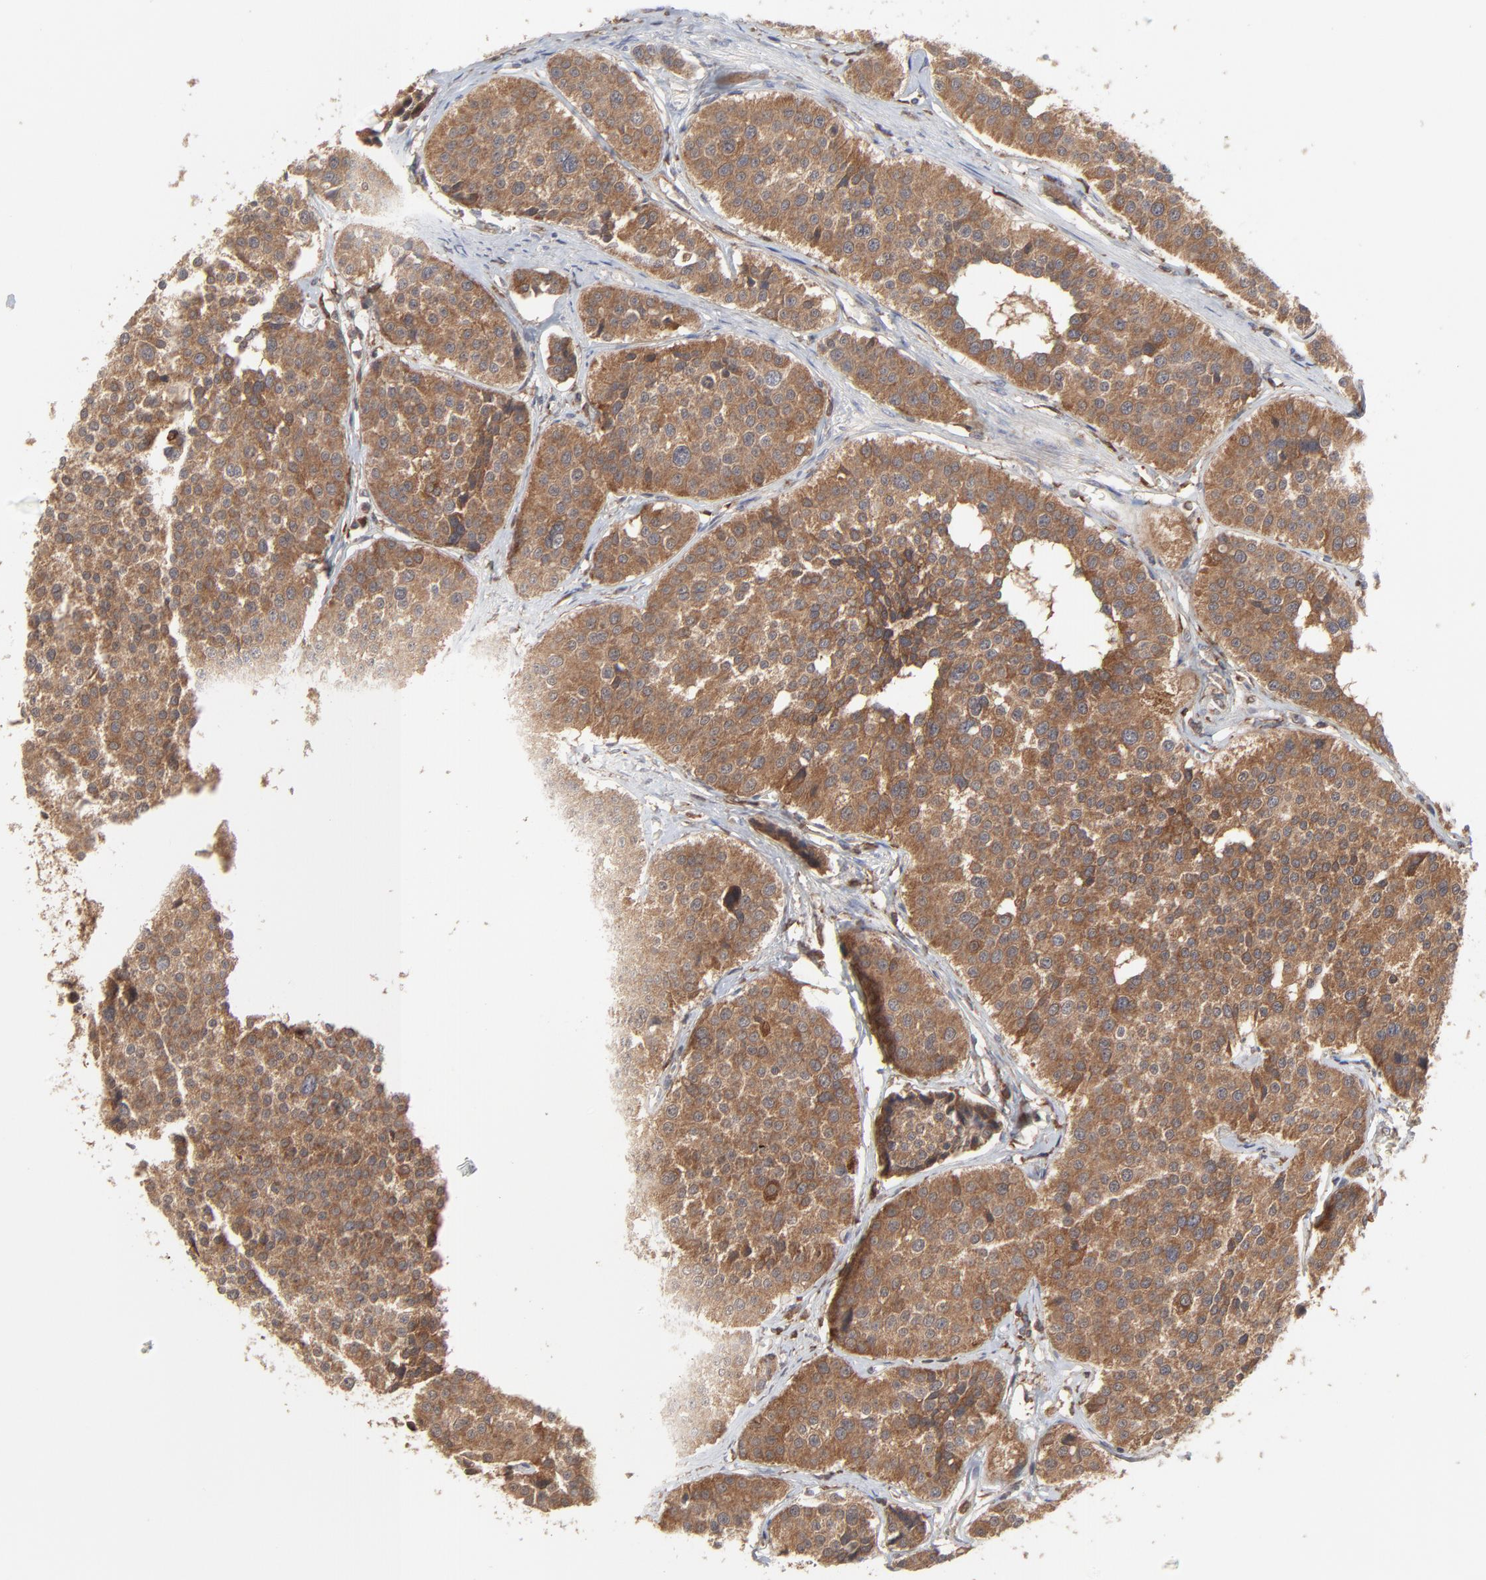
{"staining": {"intensity": "strong", "quantity": ">75%", "location": "cytoplasmic/membranous"}, "tissue": "carcinoid", "cell_type": "Tumor cells", "image_type": "cancer", "snomed": [{"axis": "morphology", "description": "Carcinoid, malignant, NOS"}, {"axis": "topography", "description": "Small intestine"}], "caption": "Human carcinoid stained with a brown dye demonstrates strong cytoplasmic/membranous positive staining in approximately >75% of tumor cells.", "gene": "RAB9A", "patient": {"sex": "male", "age": 60}}